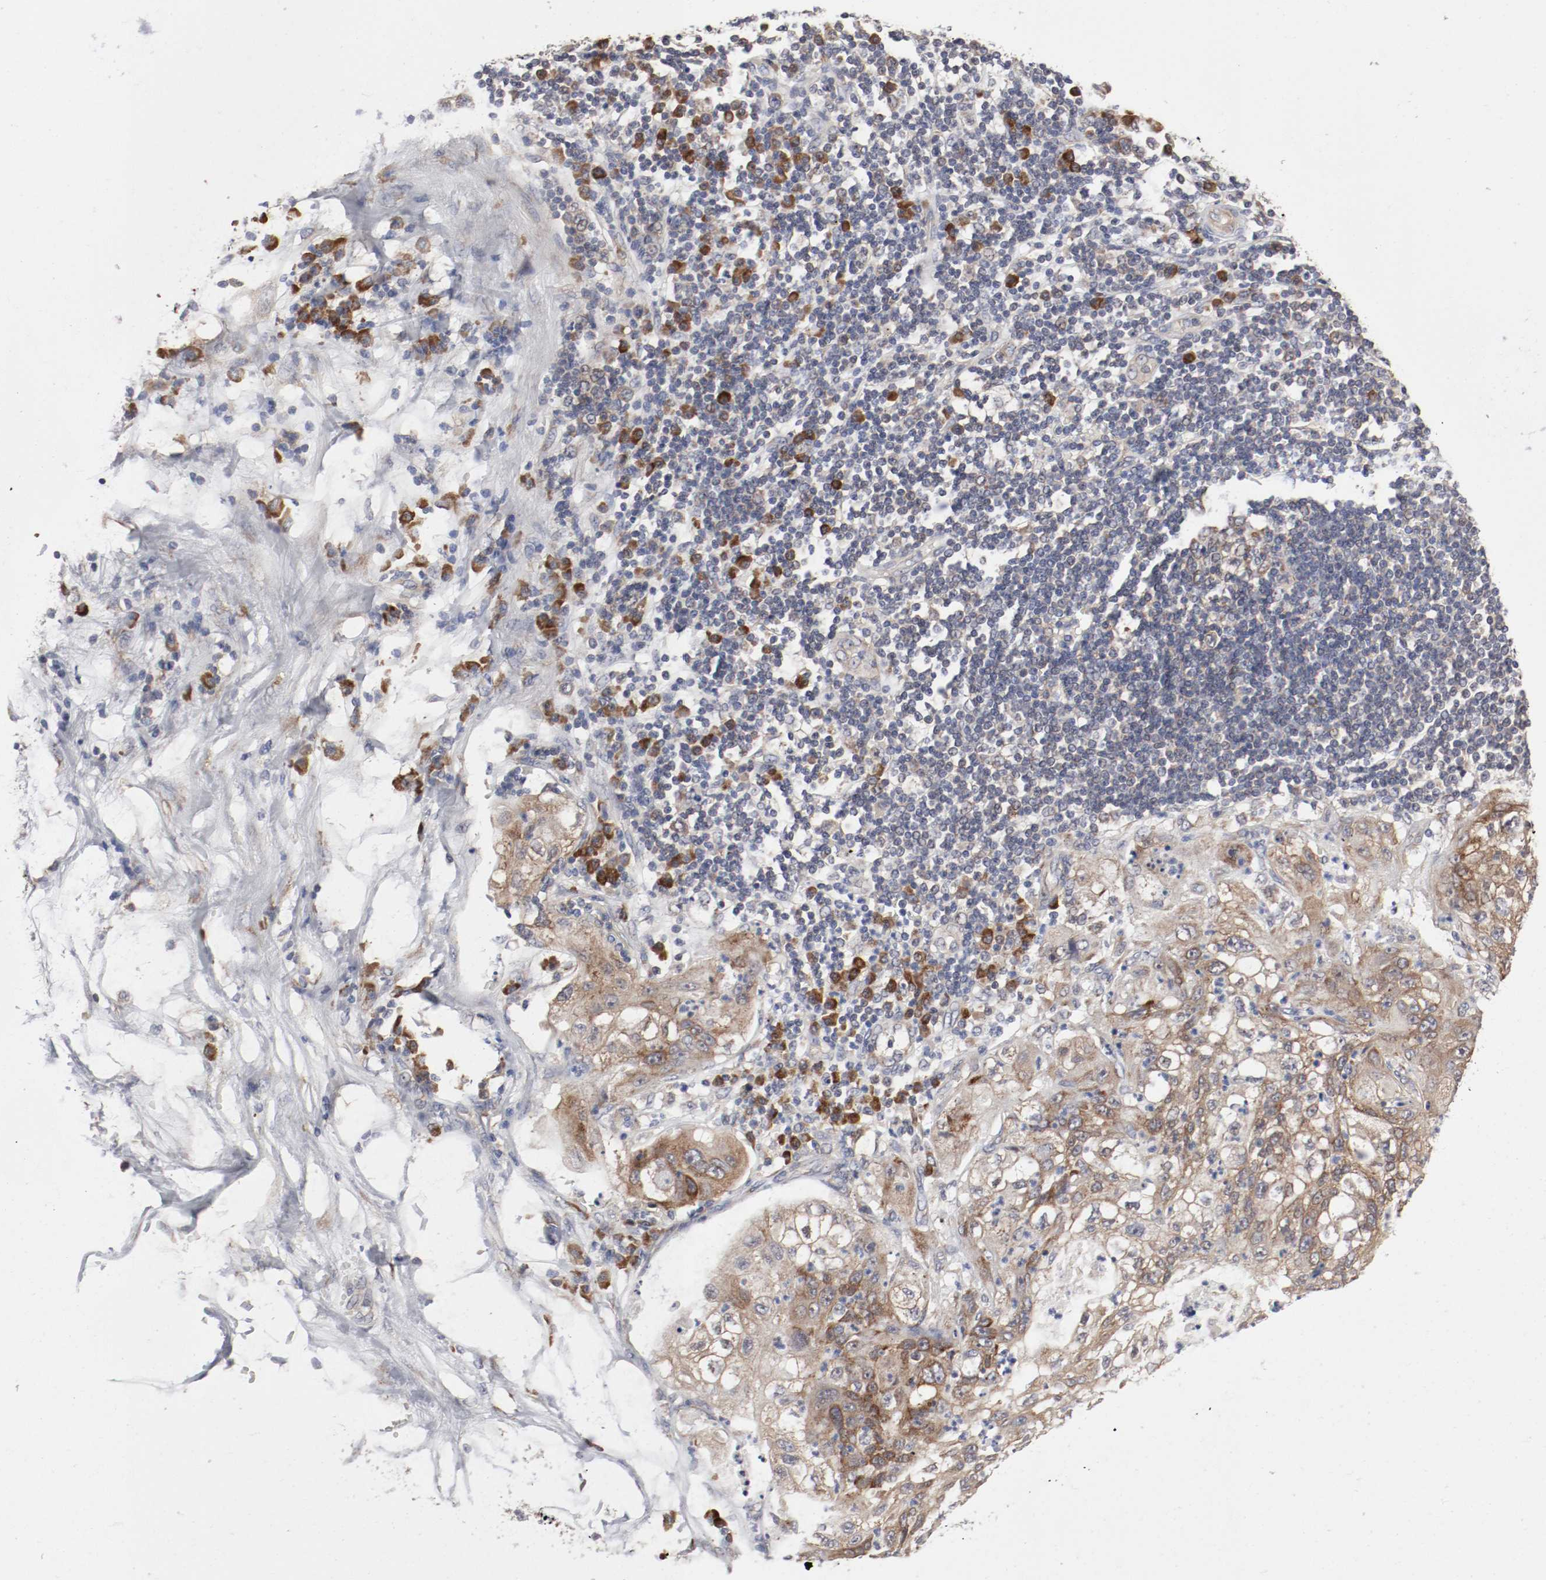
{"staining": {"intensity": "moderate", "quantity": ">75%", "location": "cytoplasmic/membranous"}, "tissue": "lung cancer", "cell_type": "Tumor cells", "image_type": "cancer", "snomed": [{"axis": "morphology", "description": "Inflammation, NOS"}, {"axis": "morphology", "description": "Squamous cell carcinoma, NOS"}, {"axis": "topography", "description": "Lymph node"}, {"axis": "topography", "description": "Soft tissue"}, {"axis": "topography", "description": "Lung"}], "caption": "Approximately >75% of tumor cells in human lung cancer (squamous cell carcinoma) reveal moderate cytoplasmic/membranous protein staining as visualized by brown immunohistochemical staining.", "gene": "FKBP3", "patient": {"sex": "male", "age": 66}}